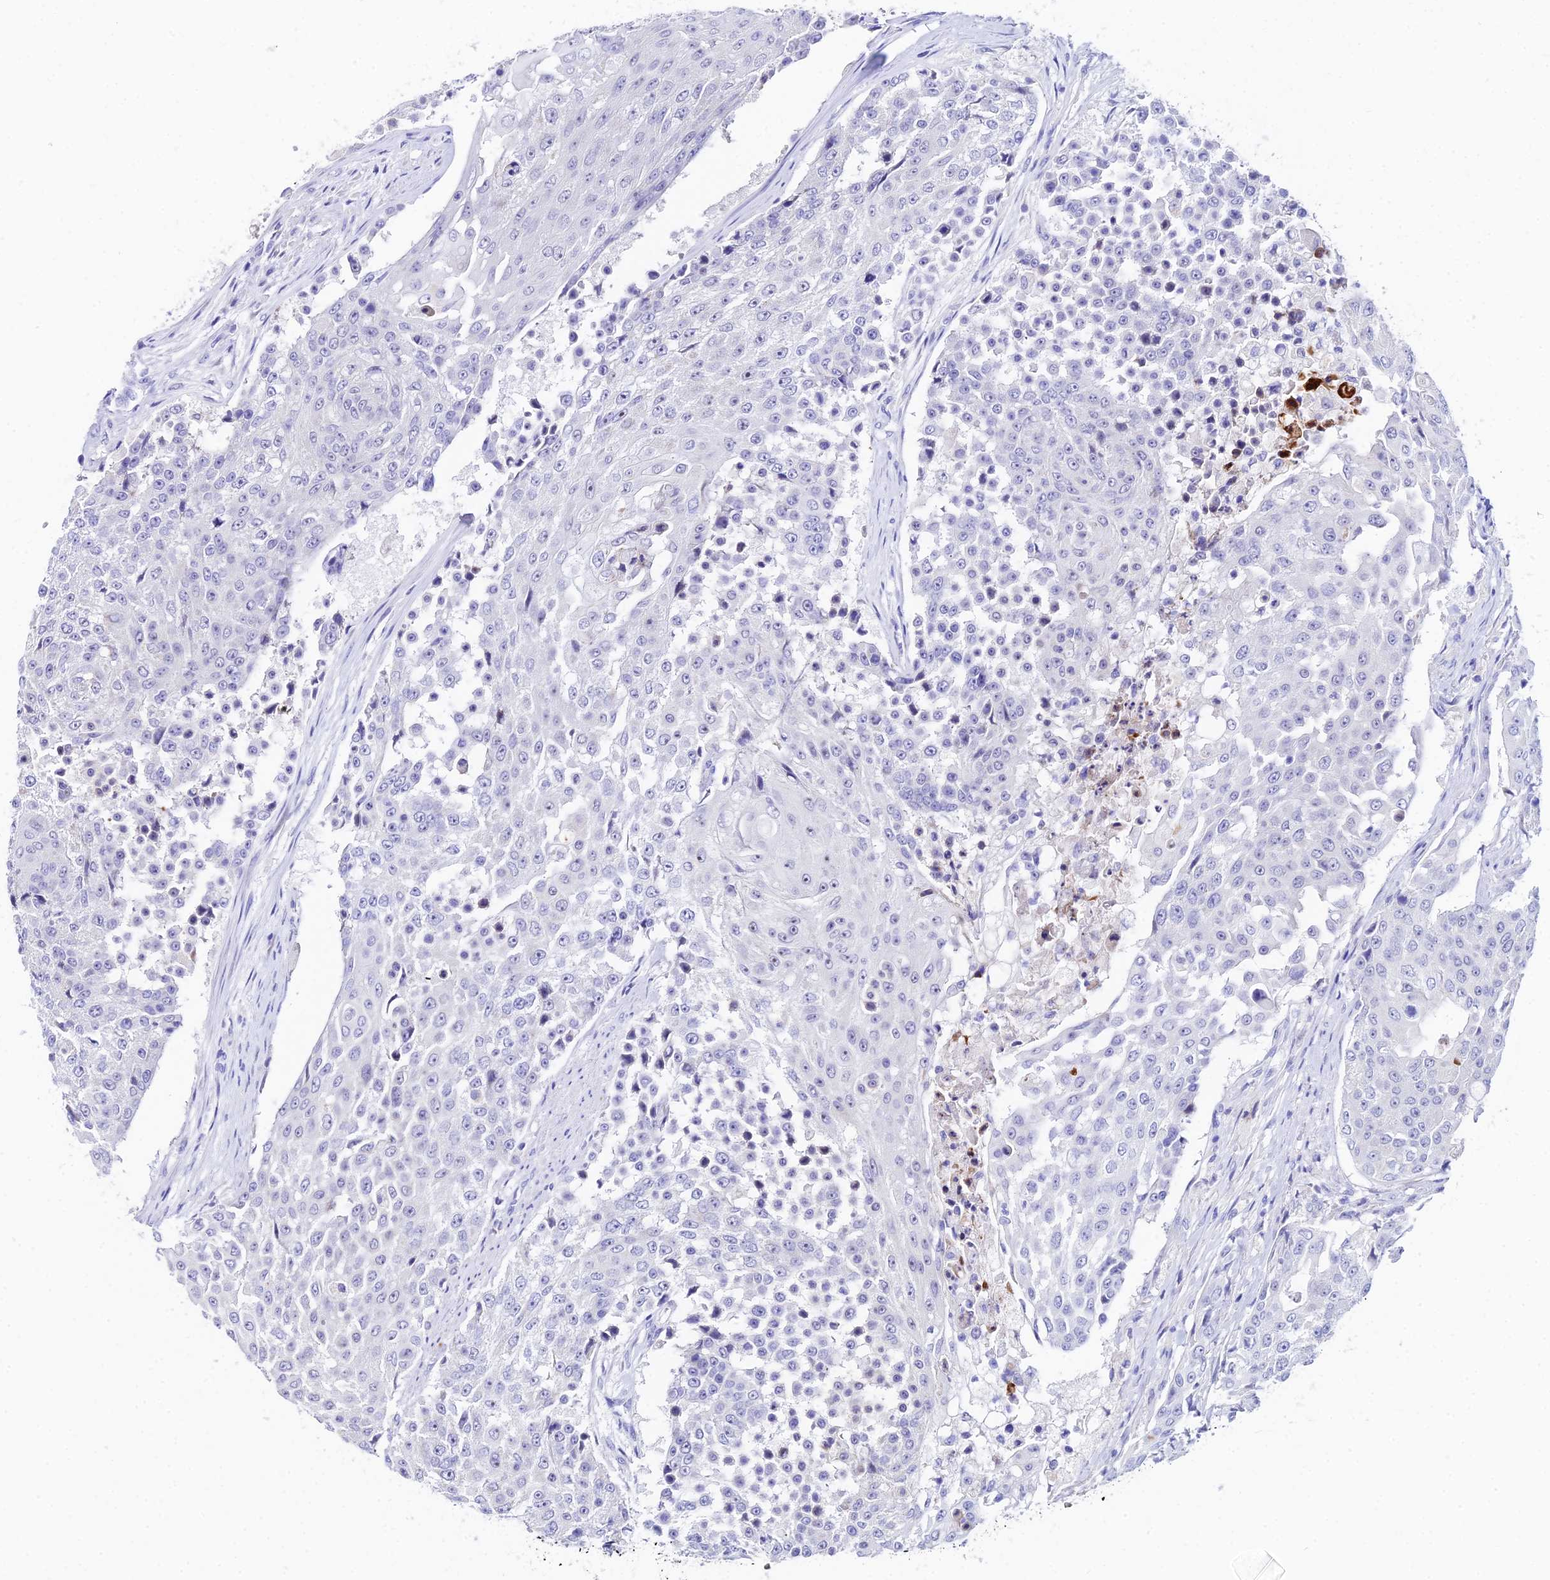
{"staining": {"intensity": "negative", "quantity": "none", "location": "none"}, "tissue": "urothelial cancer", "cell_type": "Tumor cells", "image_type": "cancer", "snomed": [{"axis": "morphology", "description": "Urothelial carcinoma, High grade"}, {"axis": "topography", "description": "Urinary bladder"}], "caption": "DAB (3,3'-diaminobenzidine) immunohistochemical staining of human urothelial carcinoma (high-grade) shows no significant positivity in tumor cells.", "gene": "CEP41", "patient": {"sex": "female", "age": 63}}